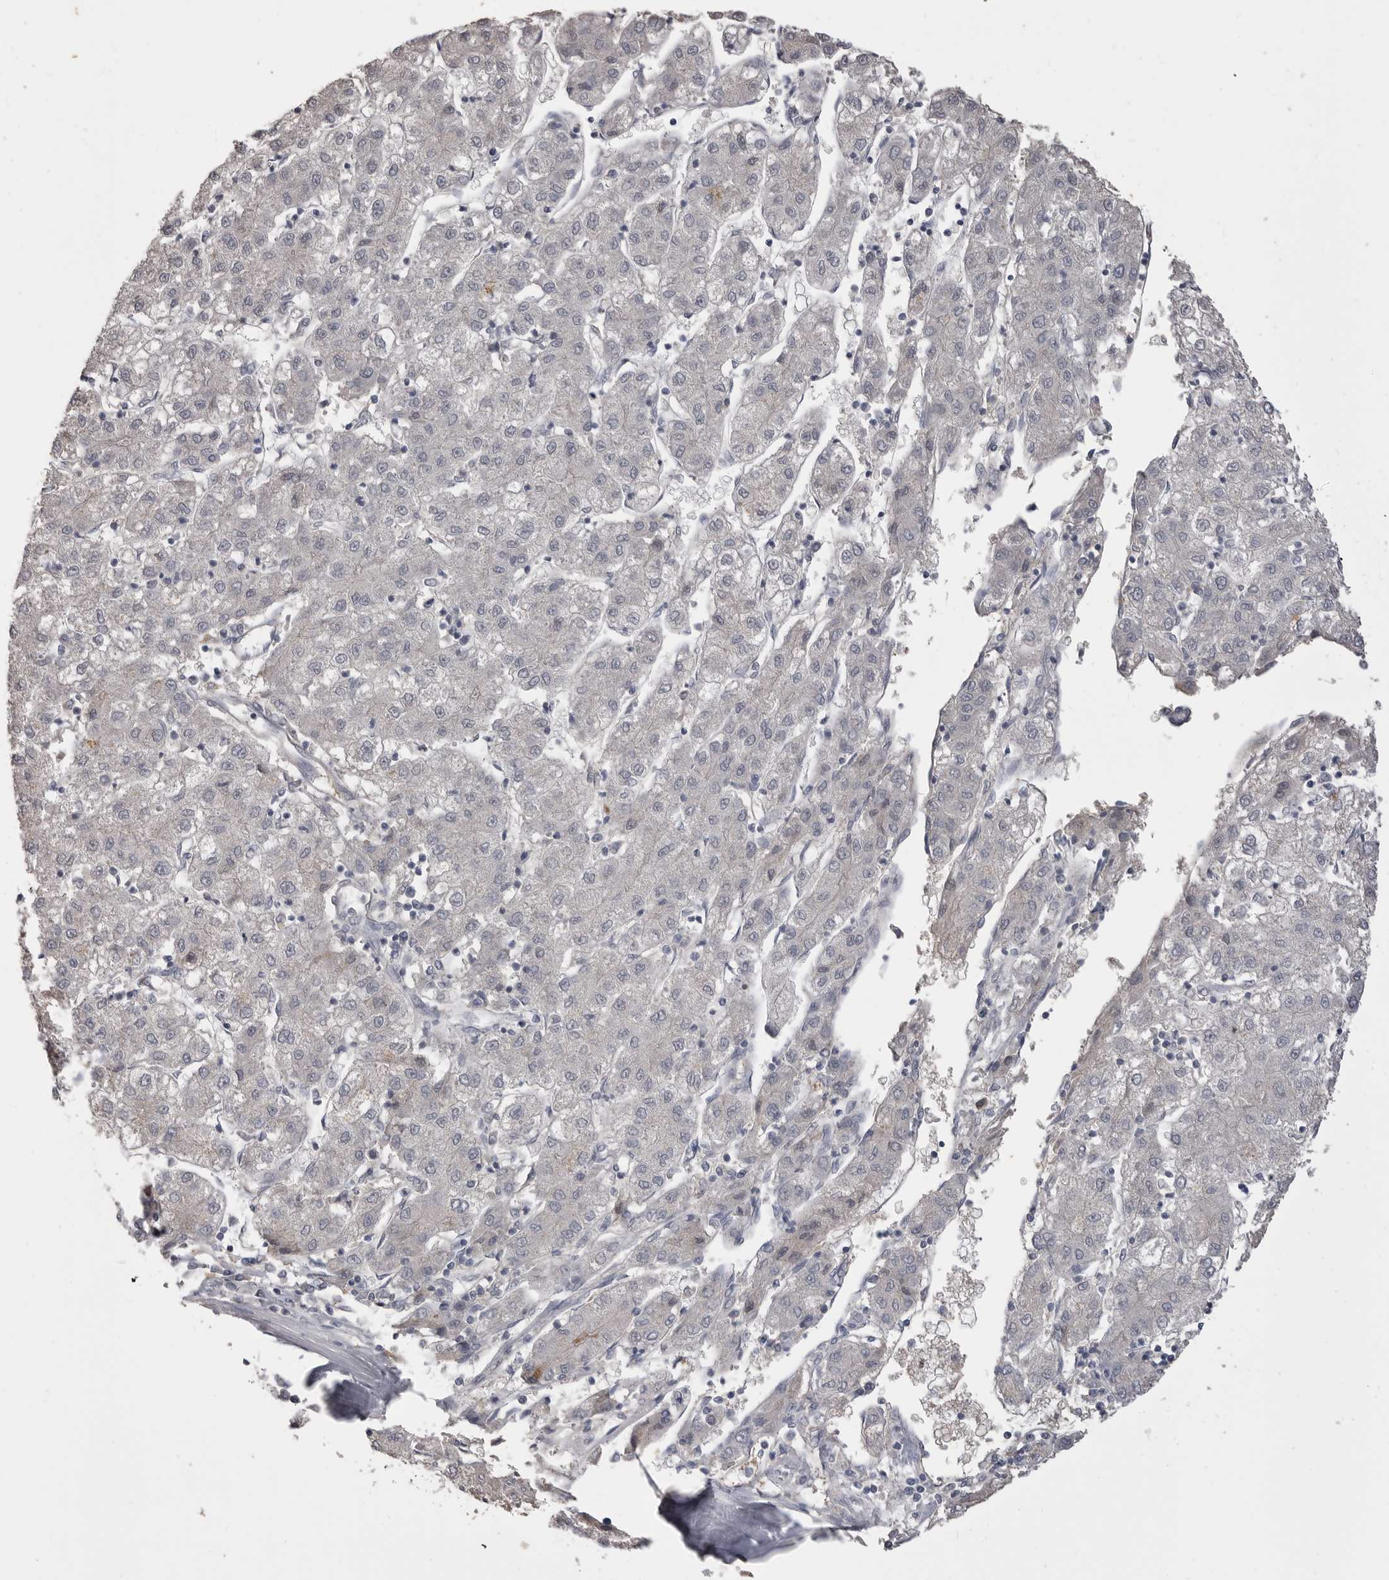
{"staining": {"intensity": "negative", "quantity": "none", "location": "none"}, "tissue": "liver cancer", "cell_type": "Tumor cells", "image_type": "cancer", "snomed": [{"axis": "morphology", "description": "Carcinoma, Hepatocellular, NOS"}, {"axis": "topography", "description": "Liver"}], "caption": "Immunohistochemistry image of neoplastic tissue: liver cancer stained with DAB (3,3'-diaminobenzidine) shows no significant protein positivity in tumor cells.", "gene": "AHSG", "patient": {"sex": "male", "age": 72}}